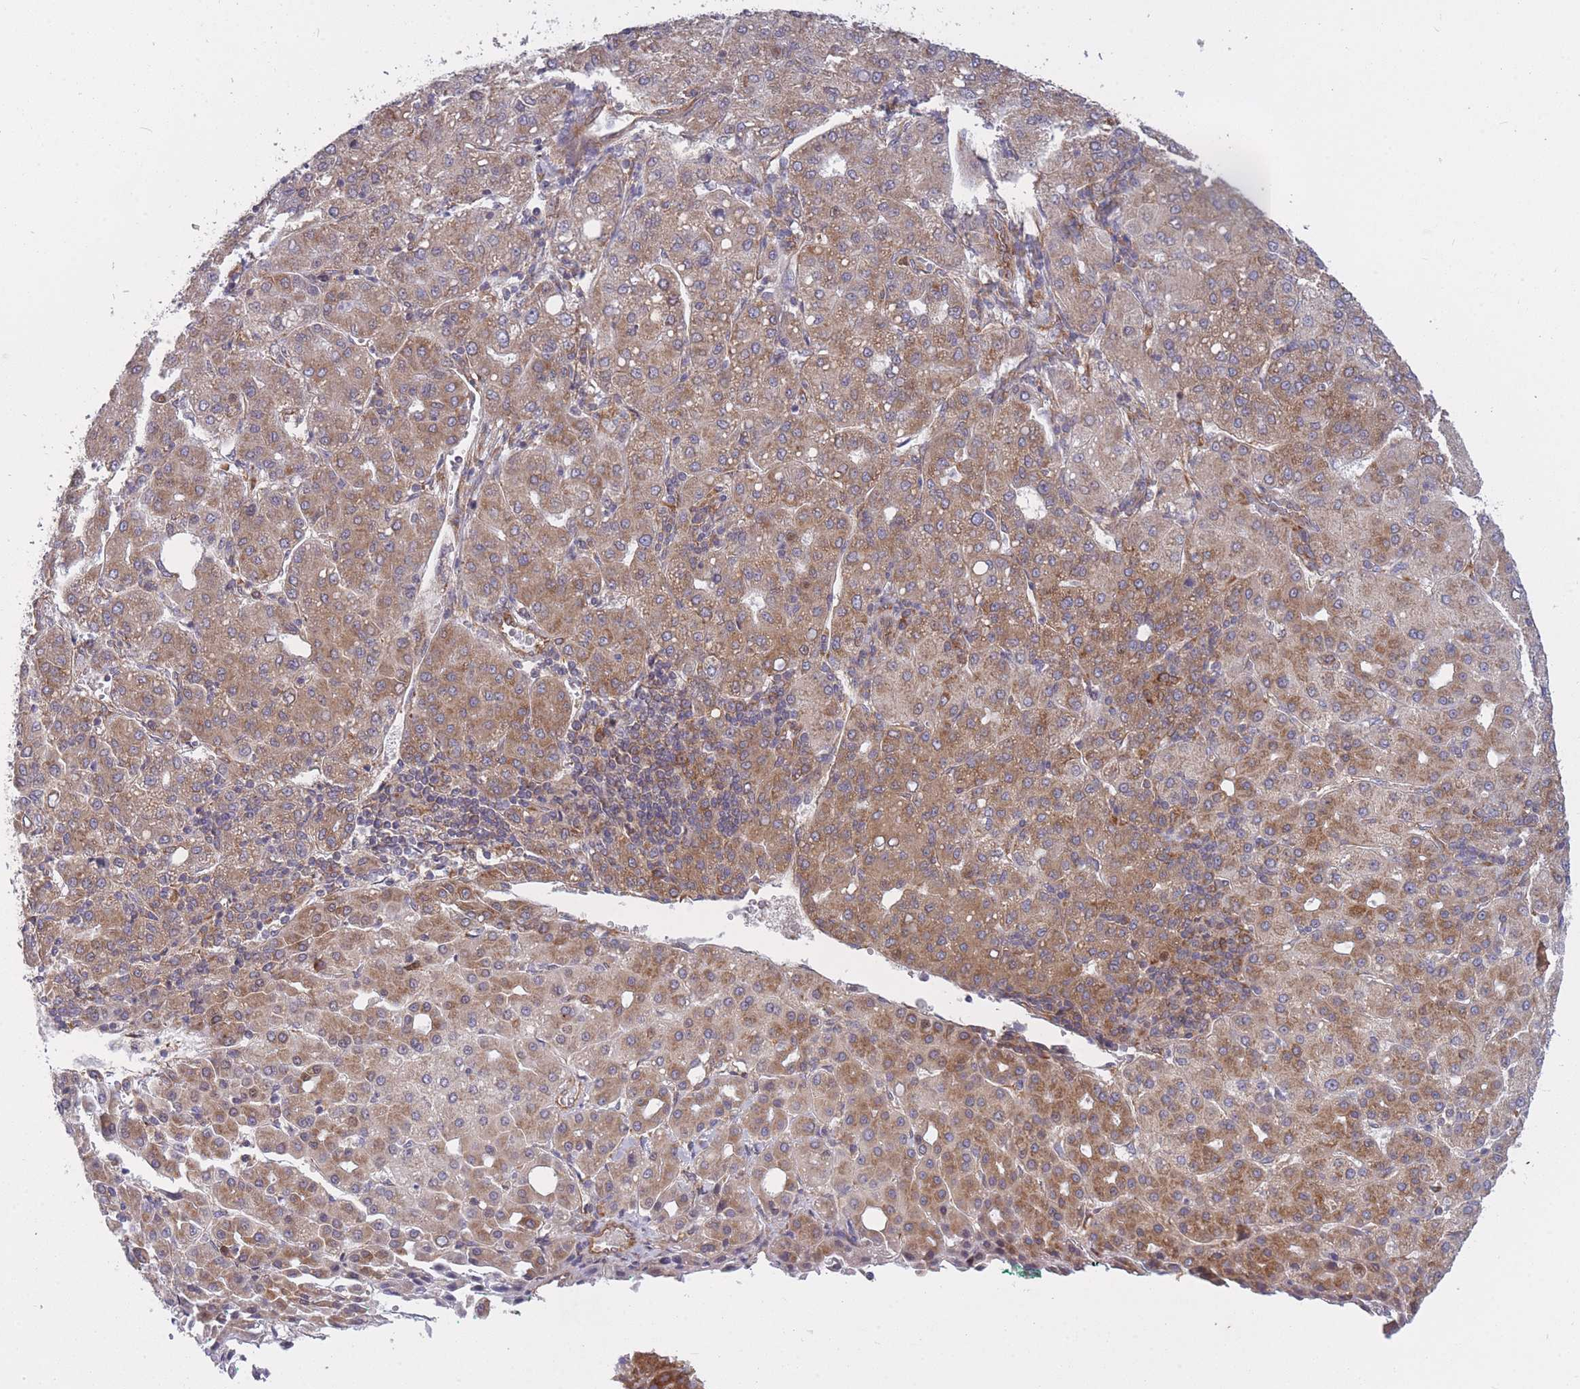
{"staining": {"intensity": "moderate", "quantity": ">75%", "location": "cytoplasmic/membranous"}, "tissue": "liver cancer", "cell_type": "Tumor cells", "image_type": "cancer", "snomed": [{"axis": "morphology", "description": "Carcinoma, Hepatocellular, NOS"}, {"axis": "topography", "description": "Liver"}], "caption": "Liver cancer stained with a brown dye shows moderate cytoplasmic/membranous positive positivity in approximately >75% of tumor cells.", "gene": "CCDC124", "patient": {"sex": "male", "age": 65}}